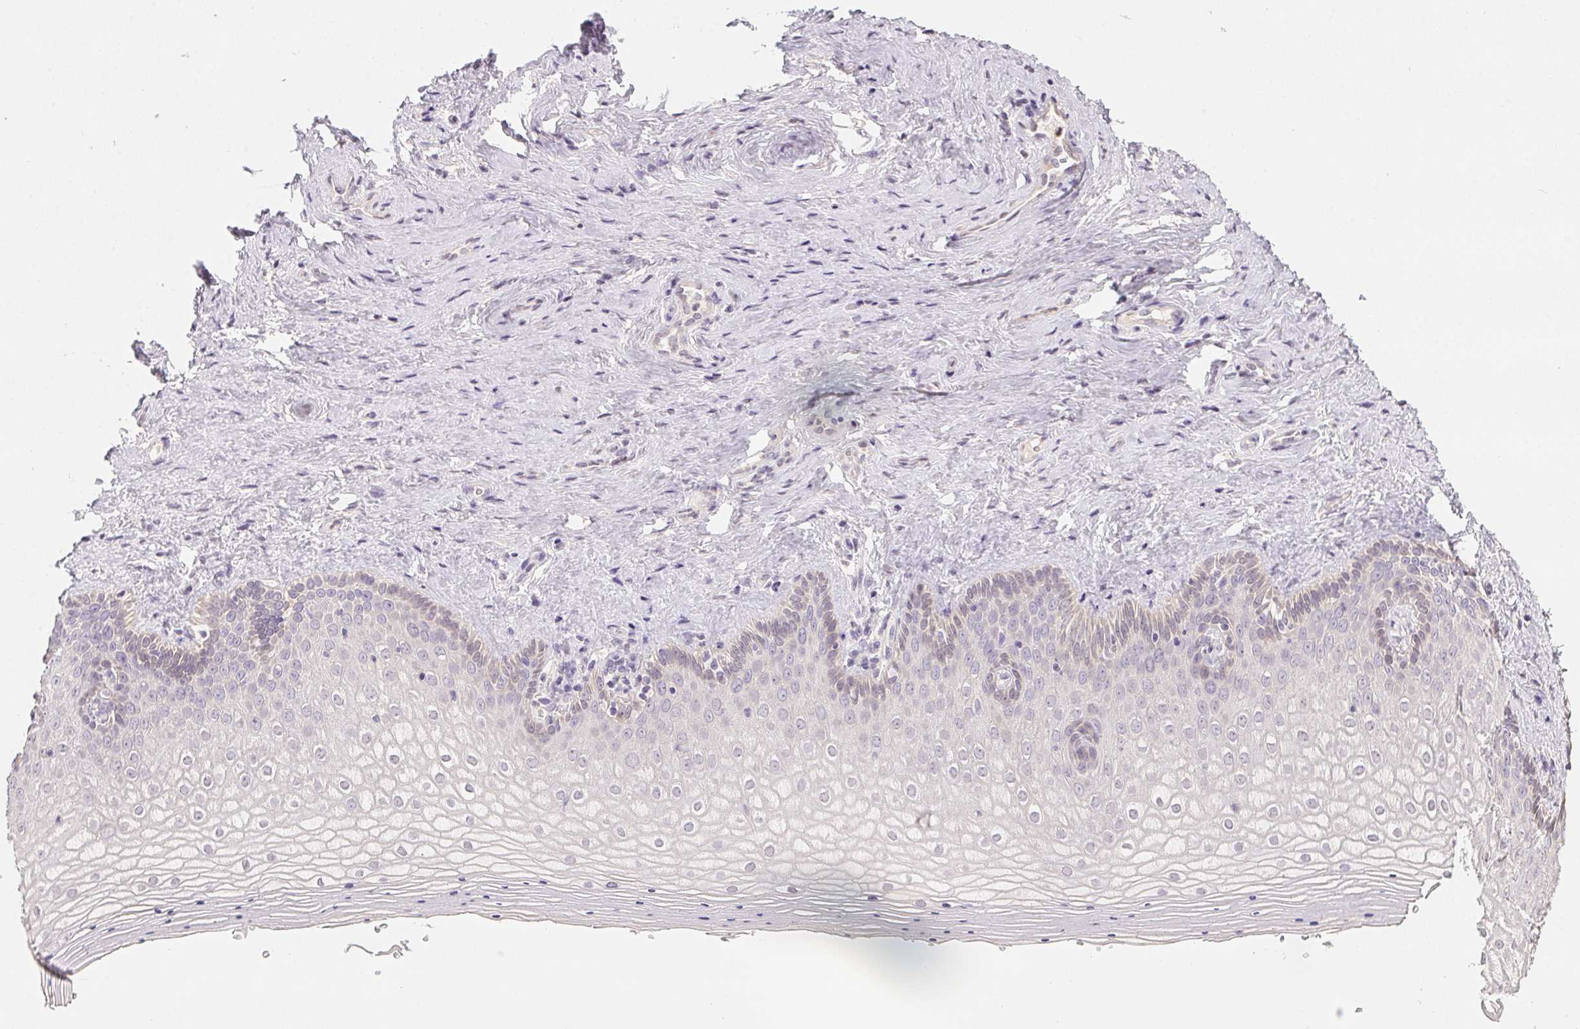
{"staining": {"intensity": "negative", "quantity": "none", "location": "none"}, "tissue": "vagina", "cell_type": "Squamous epithelial cells", "image_type": "normal", "snomed": [{"axis": "morphology", "description": "Normal tissue, NOS"}, {"axis": "topography", "description": "Vagina"}], "caption": "Immunohistochemistry (IHC) image of benign vagina: human vagina stained with DAB (3,3'-diaminobenzidine) reveals no significant protein positivity in squamous epithelial cells. Nuclei are stained in blue.", "gene": "ALDH8A1", "patient": {"sex": "female", "age": 42}}